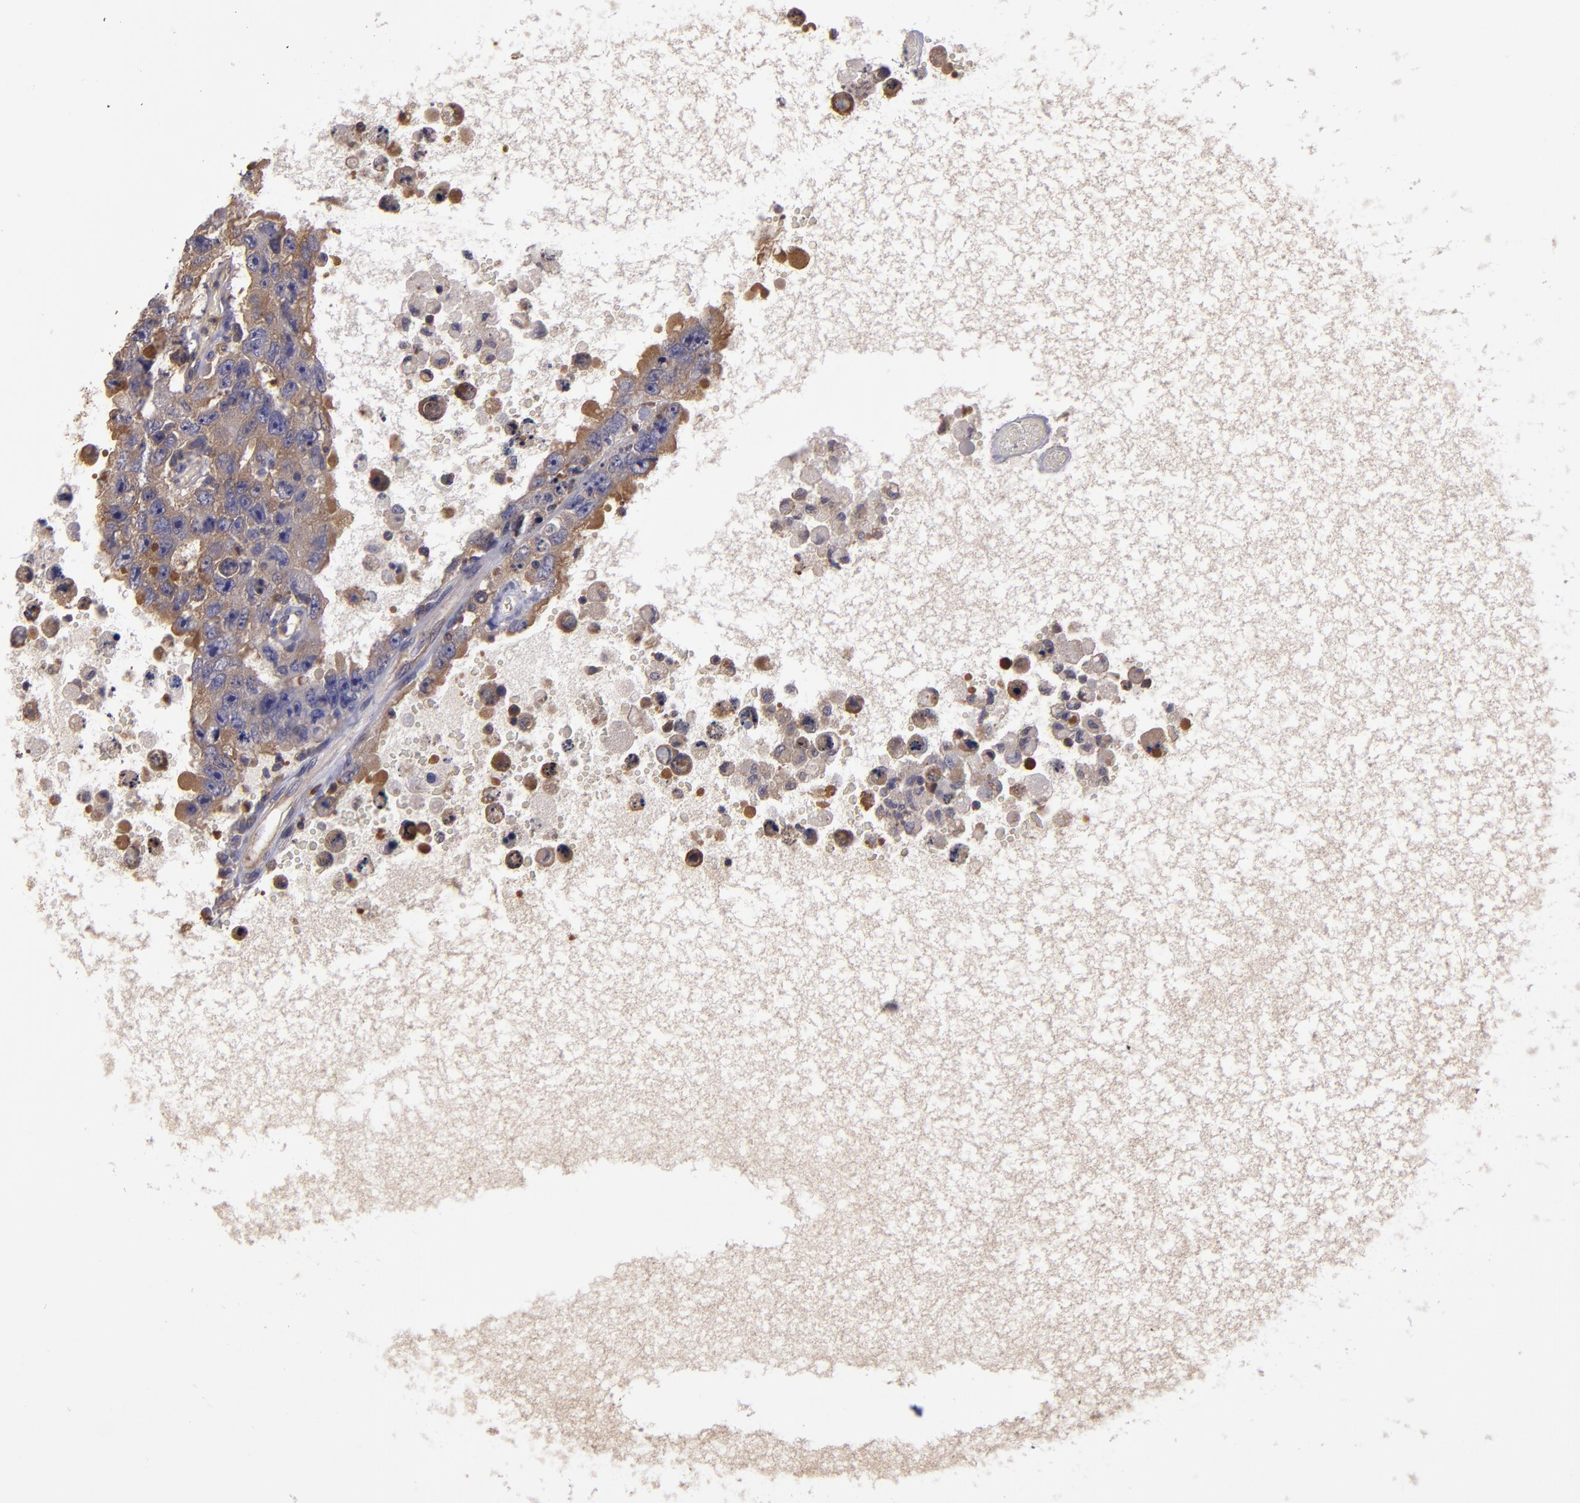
{"staining": {"intensity": "moderate", "quantity": "25%-75%", "location": "cytoplasmic/membranous"}, "tissue": "testis cancer", "cell_type": "Tumor cells", "image_type": "cancer", "snomed": [{"axis": "morphology", "description": "Carcinoma, Embryonal, NOS"}, {"axis": "topography", "description": "Testis"}], "caption": "IHC (DAB (3,3'-diaminobenzidine)) staining of embryonal carcinoma (testis) reveals moderate cytoplasmic/membranous protein positivity in about 25%-75% of tumor cells.", "gene": "CARS1", "patient": {"sex": "male", "age": 26}}